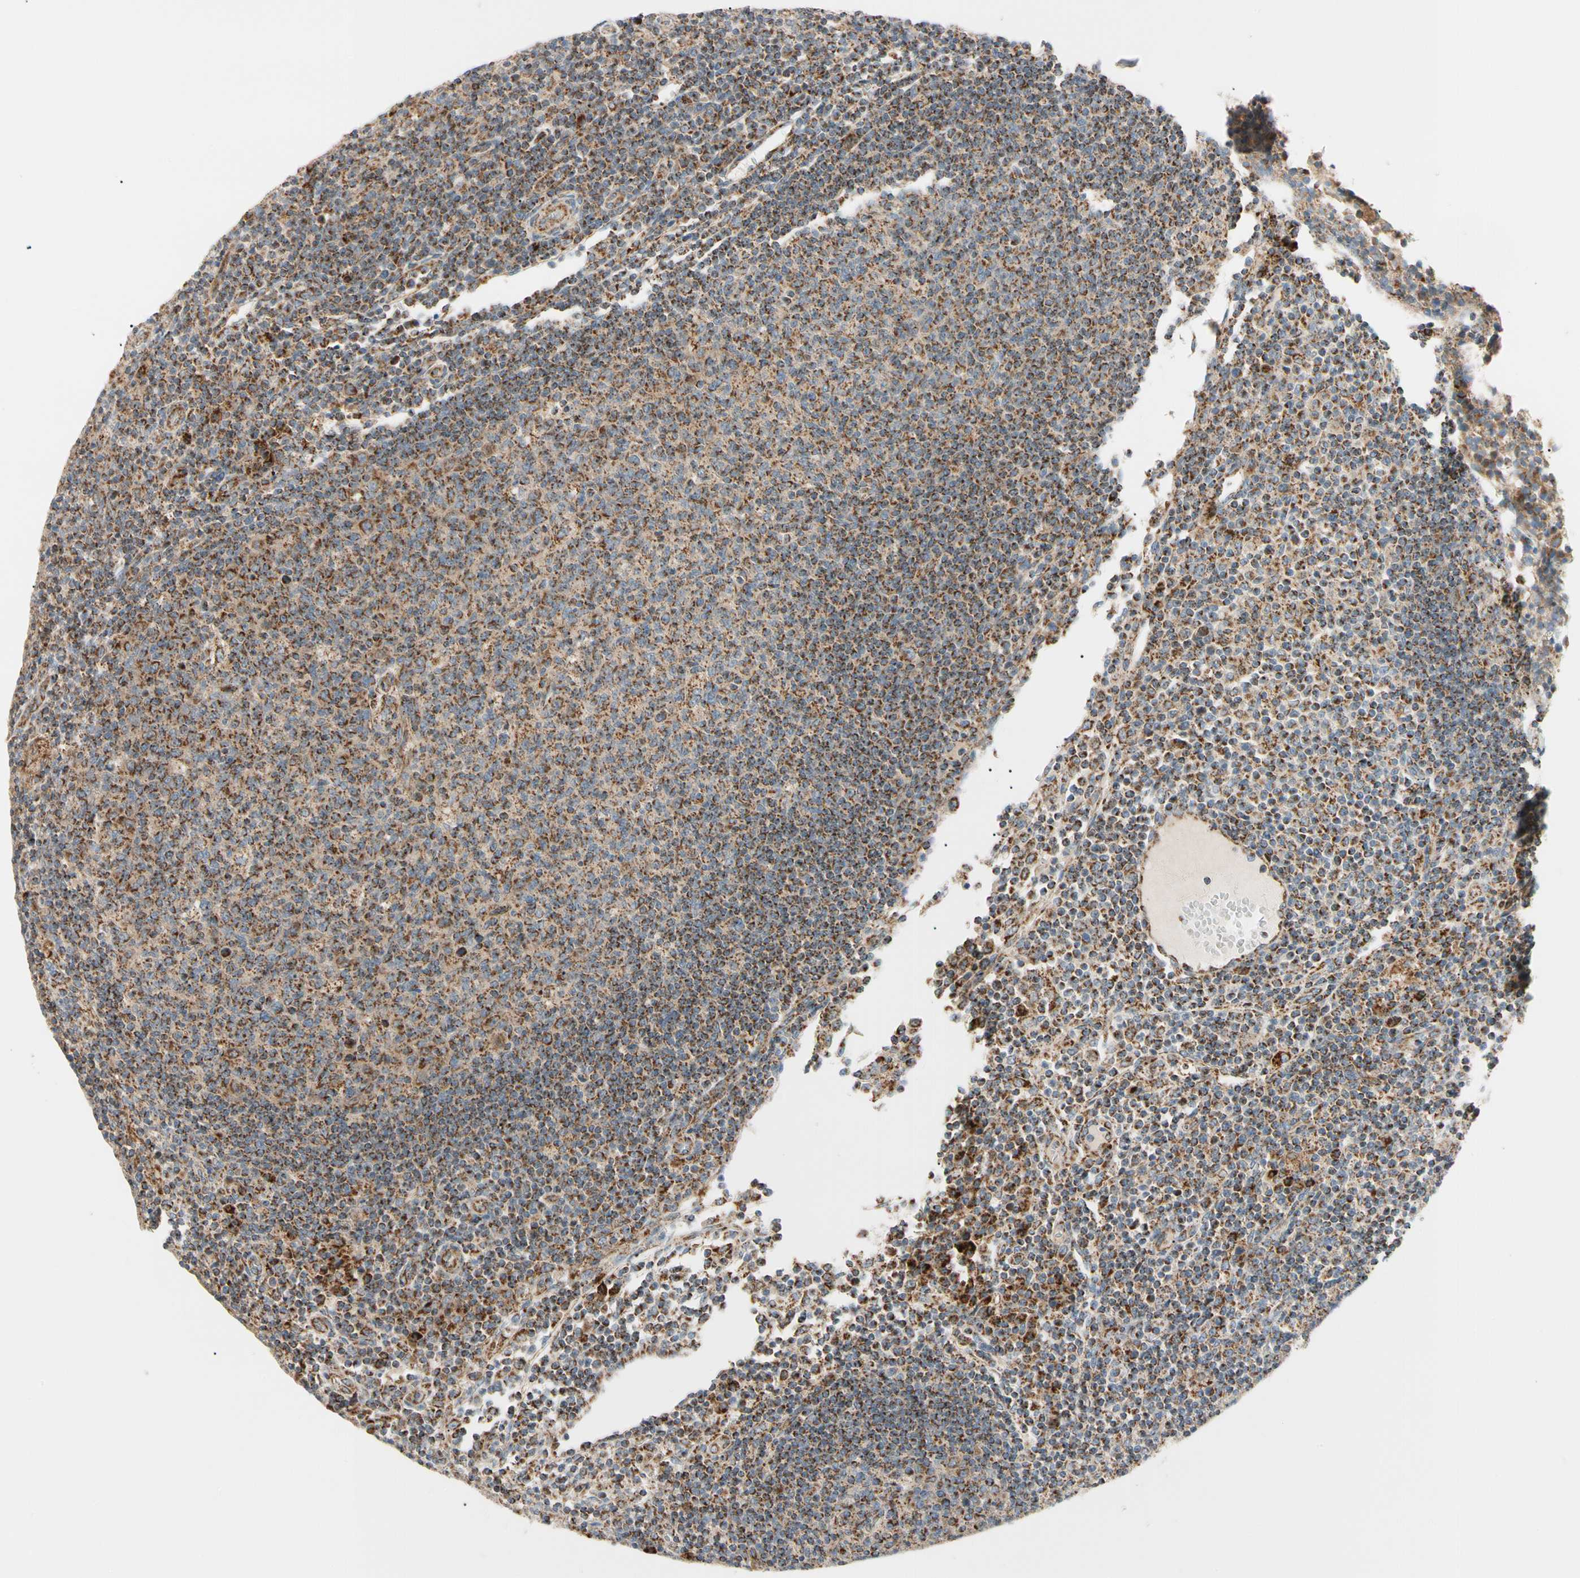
{"staining": {"intensity": "moderate", "quantity": ">75%", "location": "cytoplasmic/membranous"}, "tissue": "lymph node", "cell_type": "Germinal center cells", "image_type": "normal", "snomed": [{"axis": "morphology", "description": "Normal tissue, NOS"}, {"axis": "morphology", "description": "Inflammation, NOS"}, {"axis": "topography", "description": "Lymph node"}], "caption": "Immunohistochemical staining of benign lymph node shows >75% levels of moderate cytoplasmic/membranous protein staining in about >75% of germinal center cells.", "gene": "TBC1D10A", "patient": {"sex": "male", "age": 55}}